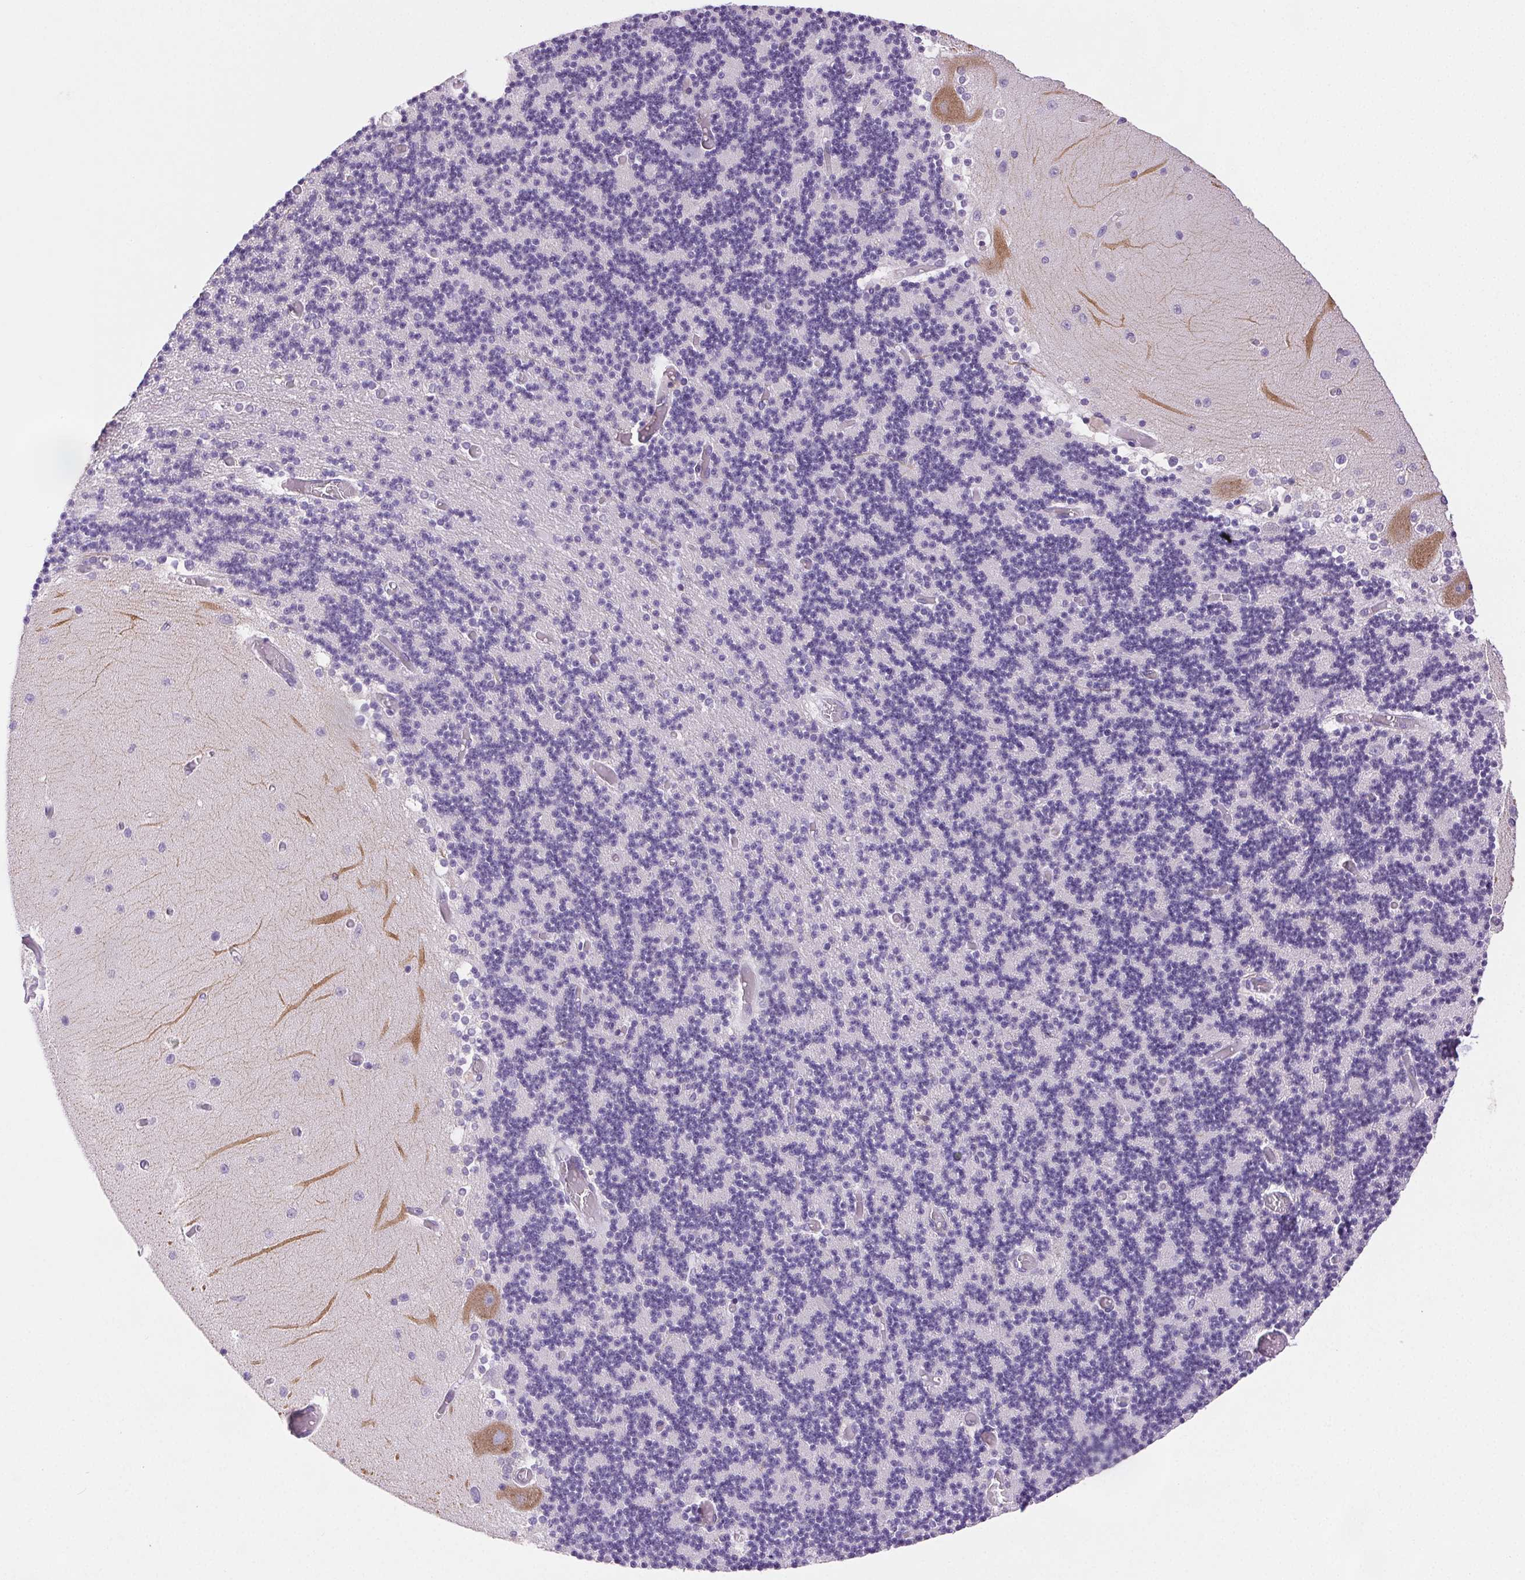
{"staining": {"intensity": "negative", "quantity": "none", "location": "none"}, "tissue": "cerebellum", "cell_type": "Cells in granular layer", "image_type": "normal", "snomed": [{"axis": "morphology", "description": "Normal tissue, NOS"}, {"axis": "topography", "description": "Cerebellum"}], "caption": "High power microscopy micrograph of an immunohistochemistry (IHC) micrograph of unremarkable cerebellum, revealing no significant staining in cells in granular layer.", "gene": "ARHGAP11B", "patient": {"sex": "female", "age": 28}}